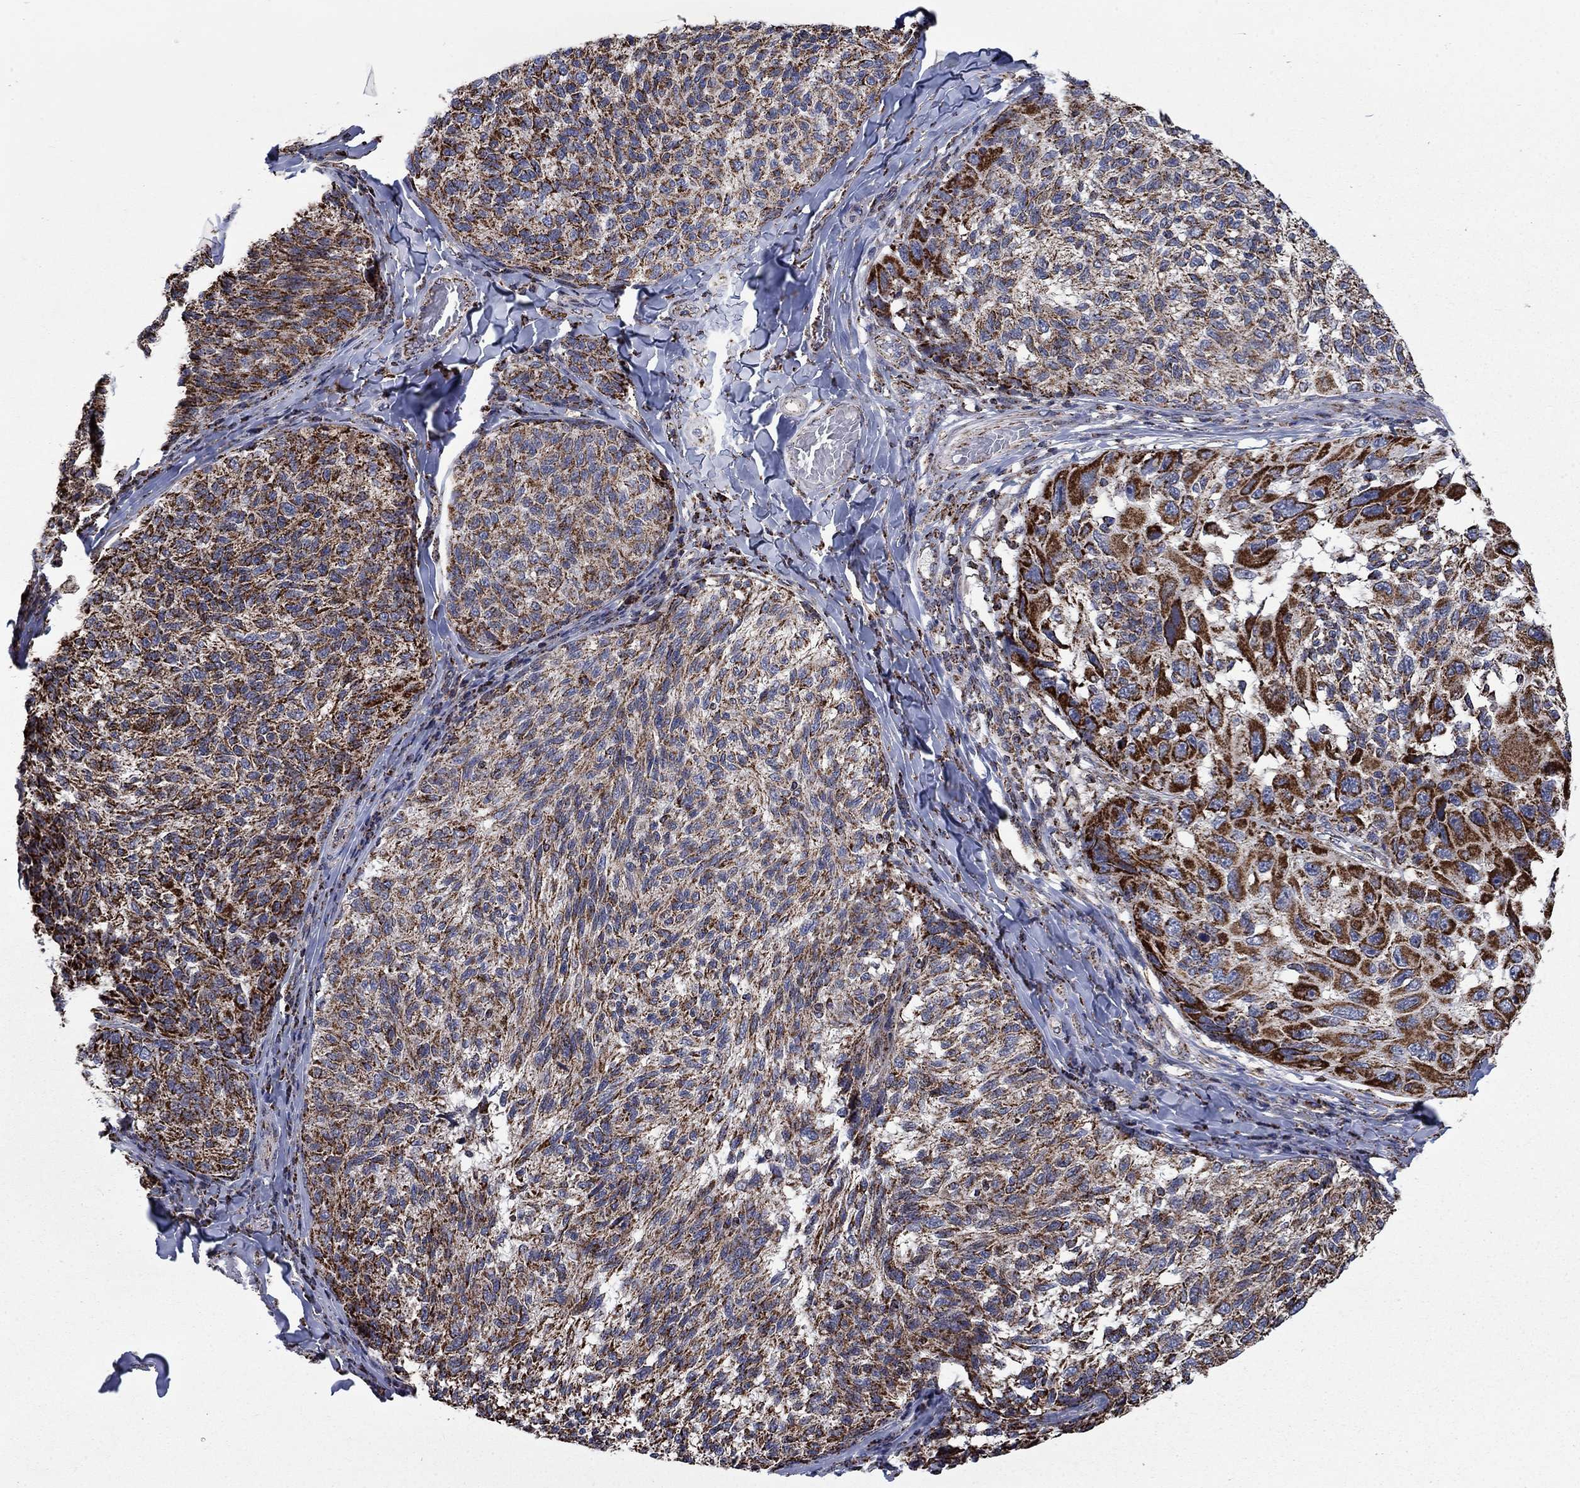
{"staining": {"intensity": "strong", "quantity": ">75%", "location": "cytoplasmic/membranous"}, "tissue": "melanoma", "cell_type": "Tumor cells", "image_type": "cancer", "snomed": [{"axis": "morphology", "description": "Malignant melanoma, NOS"}, {"axis": "topography", "description": "Skin"}], "caption": "A high-resolution micrograph shows immunohistochemistry staining of melanoma, which demonstrates strong cytoplasmic/membranous positivity in approximately >75% of tumor cells.", "gene": "MOAP1", "patient": {"sex": "female", "age": 73}}